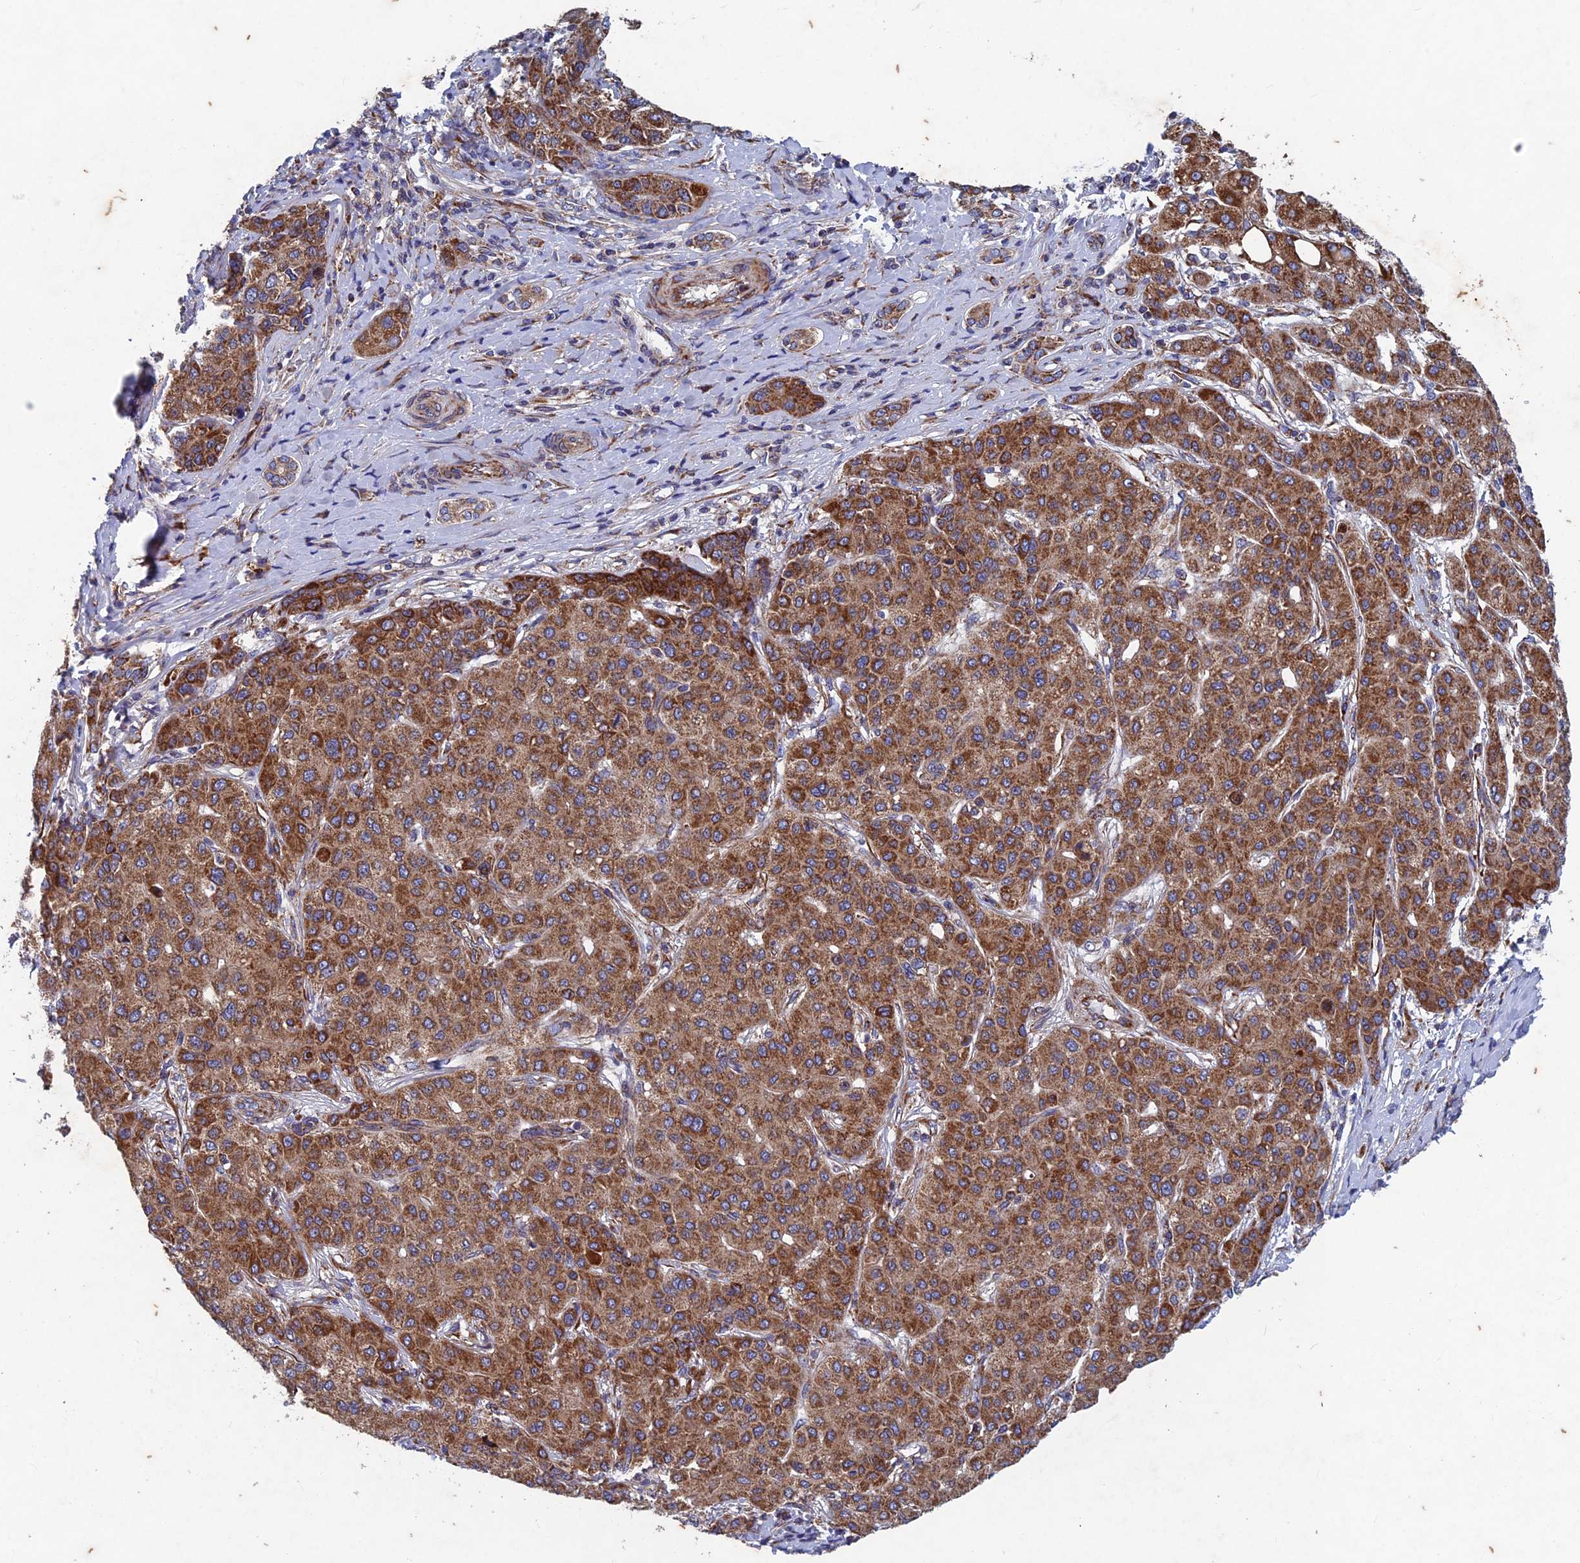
{"staining": {"intensity": "strong", "quantity": ">75%", "location": "cytoplasmic/membranous"}, "tissue": "liver cancer", "cell_type": "Tumor cells", "image_type": "cancer", "snomed": [{"axis": "morphology", "description": "Carcinoma, Hepatocellular, NOS"}, {"axis": "topography", "description": "Liver"}], "caption": "Immunohistochemistry (IHC) photomicrograph of neoplastic tissue: human liver hepatocellular carcinoma stained using IHC shows high levels of strong protein expression localized specifically in the cytoplasmic/membranous of tumor cells, appearing as a cytoplasmic/membranous brown color.", "gene": "AP4S1", "patient": {"sex": "male", "age": 65}}